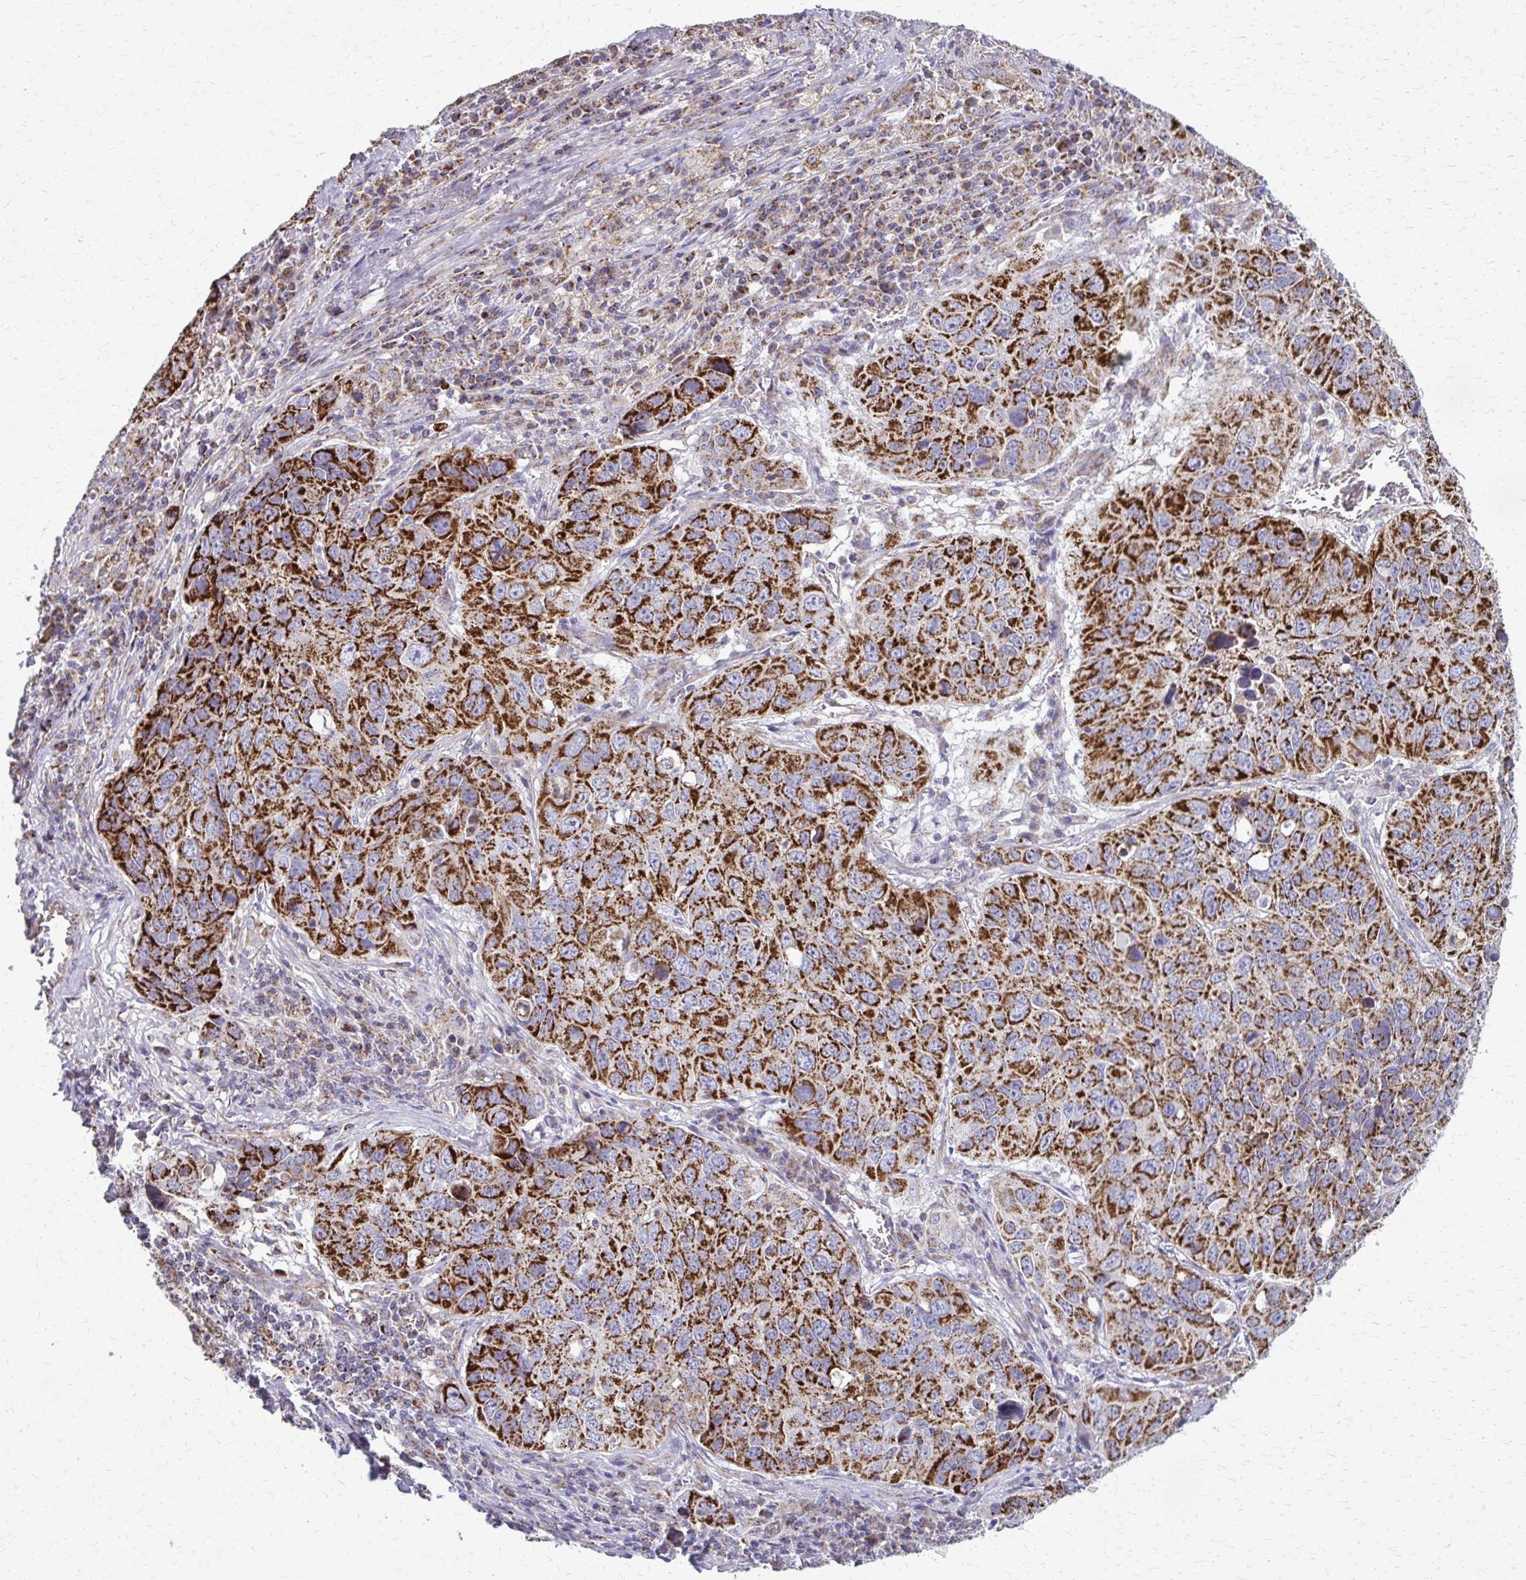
{"staining": {"intensity": "strong", "quantity": ">75%", "location": "cytoplasmic/membranous"}, "tissue": "lung cancer", "cell_type": "Tumor cells", "image_type": "cancer", "snomed": [{"axis": "morphology", "description": "Squamous cell carcinoma, NOS"}, {"axis": "topography", "description": "Lung"}], "caption": "Squamous cell carcinoma (lung) tissue reveals strong cytoplasmic/membranous staining in approximately >75% of tumor cells", "gene": "TVP23A", "patient": {"sex": "female", "age": 61}}